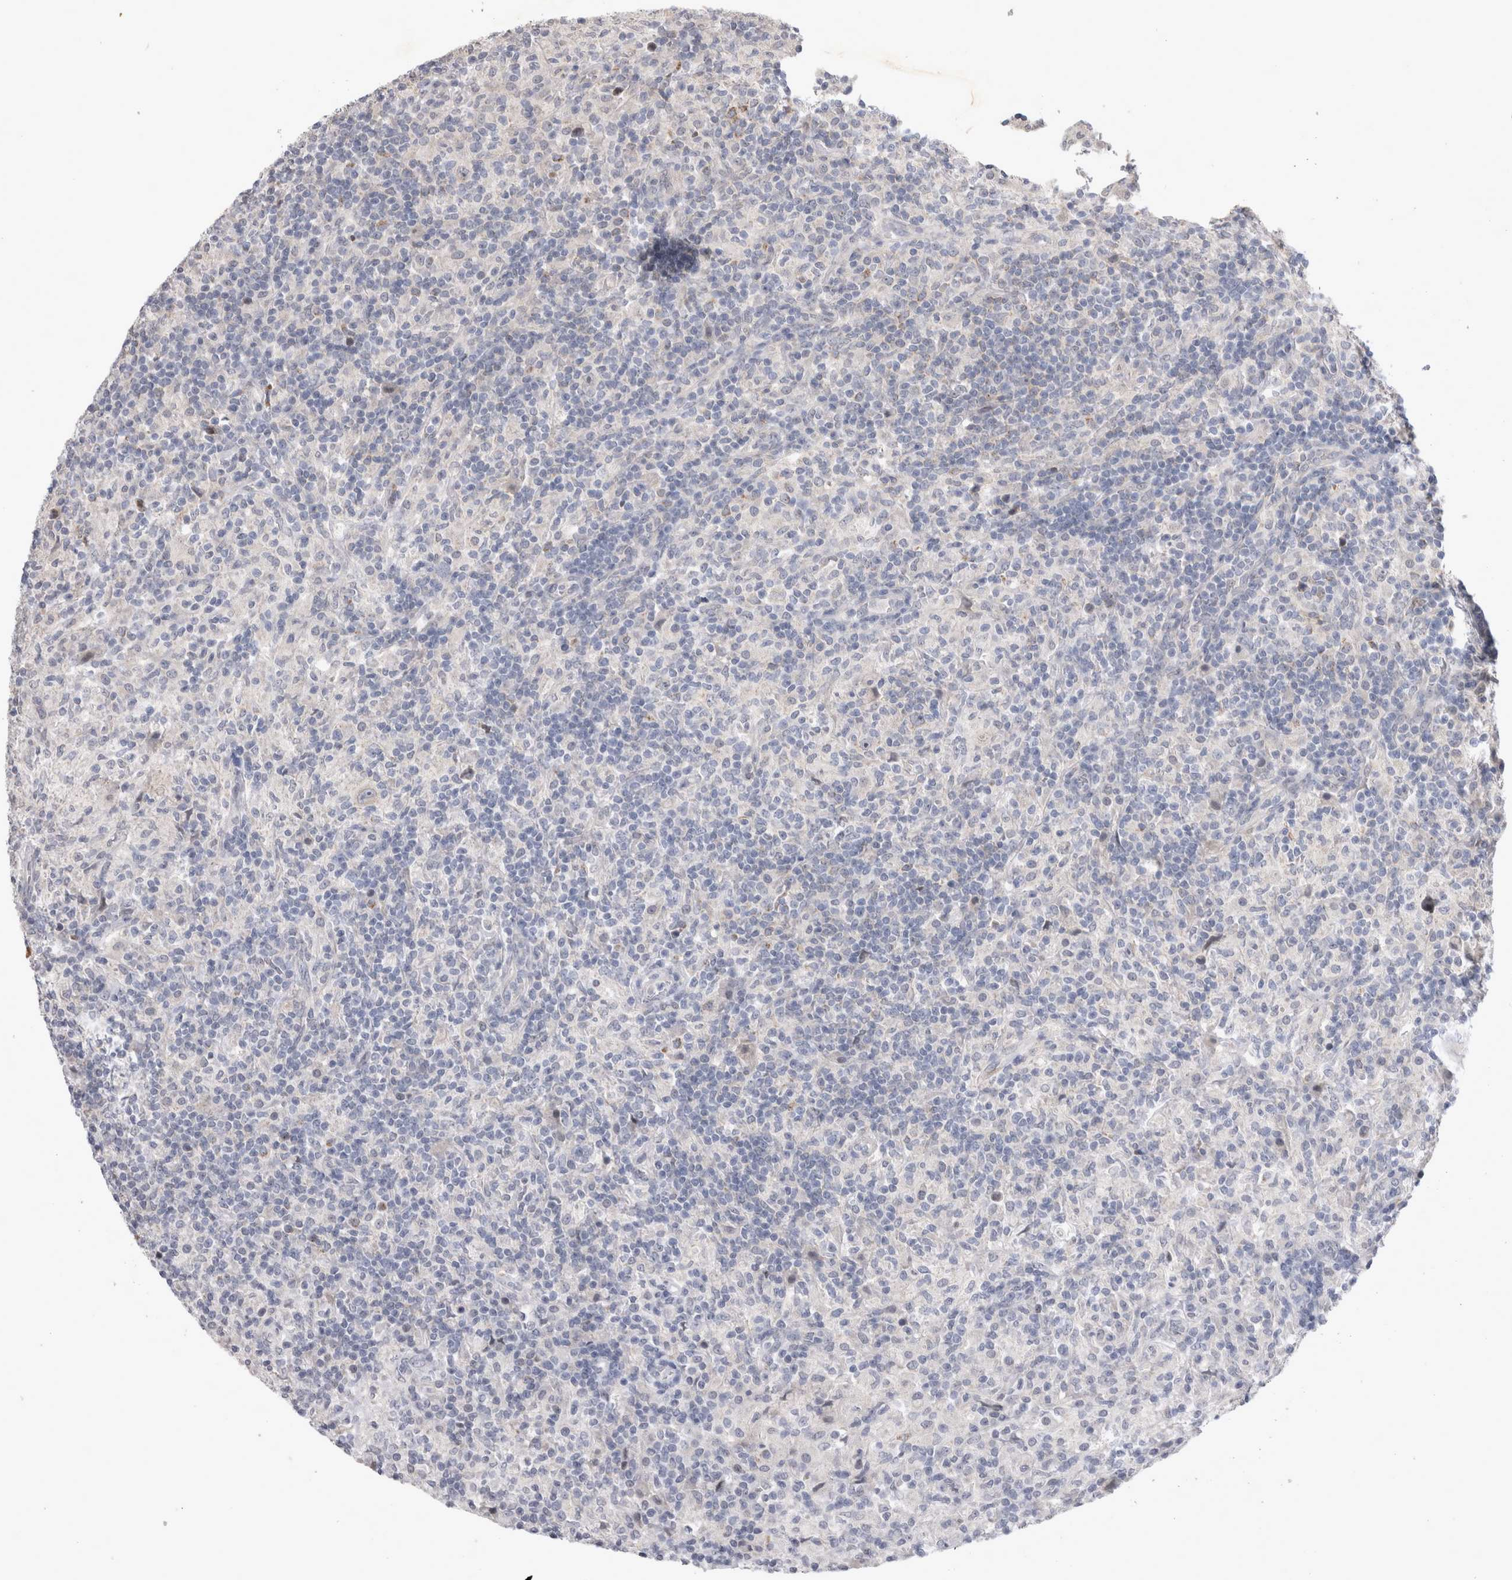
{"staining": {"intensity": "negative", "quantity": "none", "location": "none"}, "tissue": "lymphoma", "cell_type": "Tumor cells", "image_type": "cancer", "snomed": [{"axis": "morphology", "description": "Hodgkin's disease, NOS"}, {"axis": "topography", "description": "Lymph node"}], "caption": "Lymphoma was stained to show a protein in brown. There is no significant positivity in tumor cells. (DAB immunohistochemistry, high magnification).", "gene": "IFI44", "patient": {"sex": "male", "age": 70}}